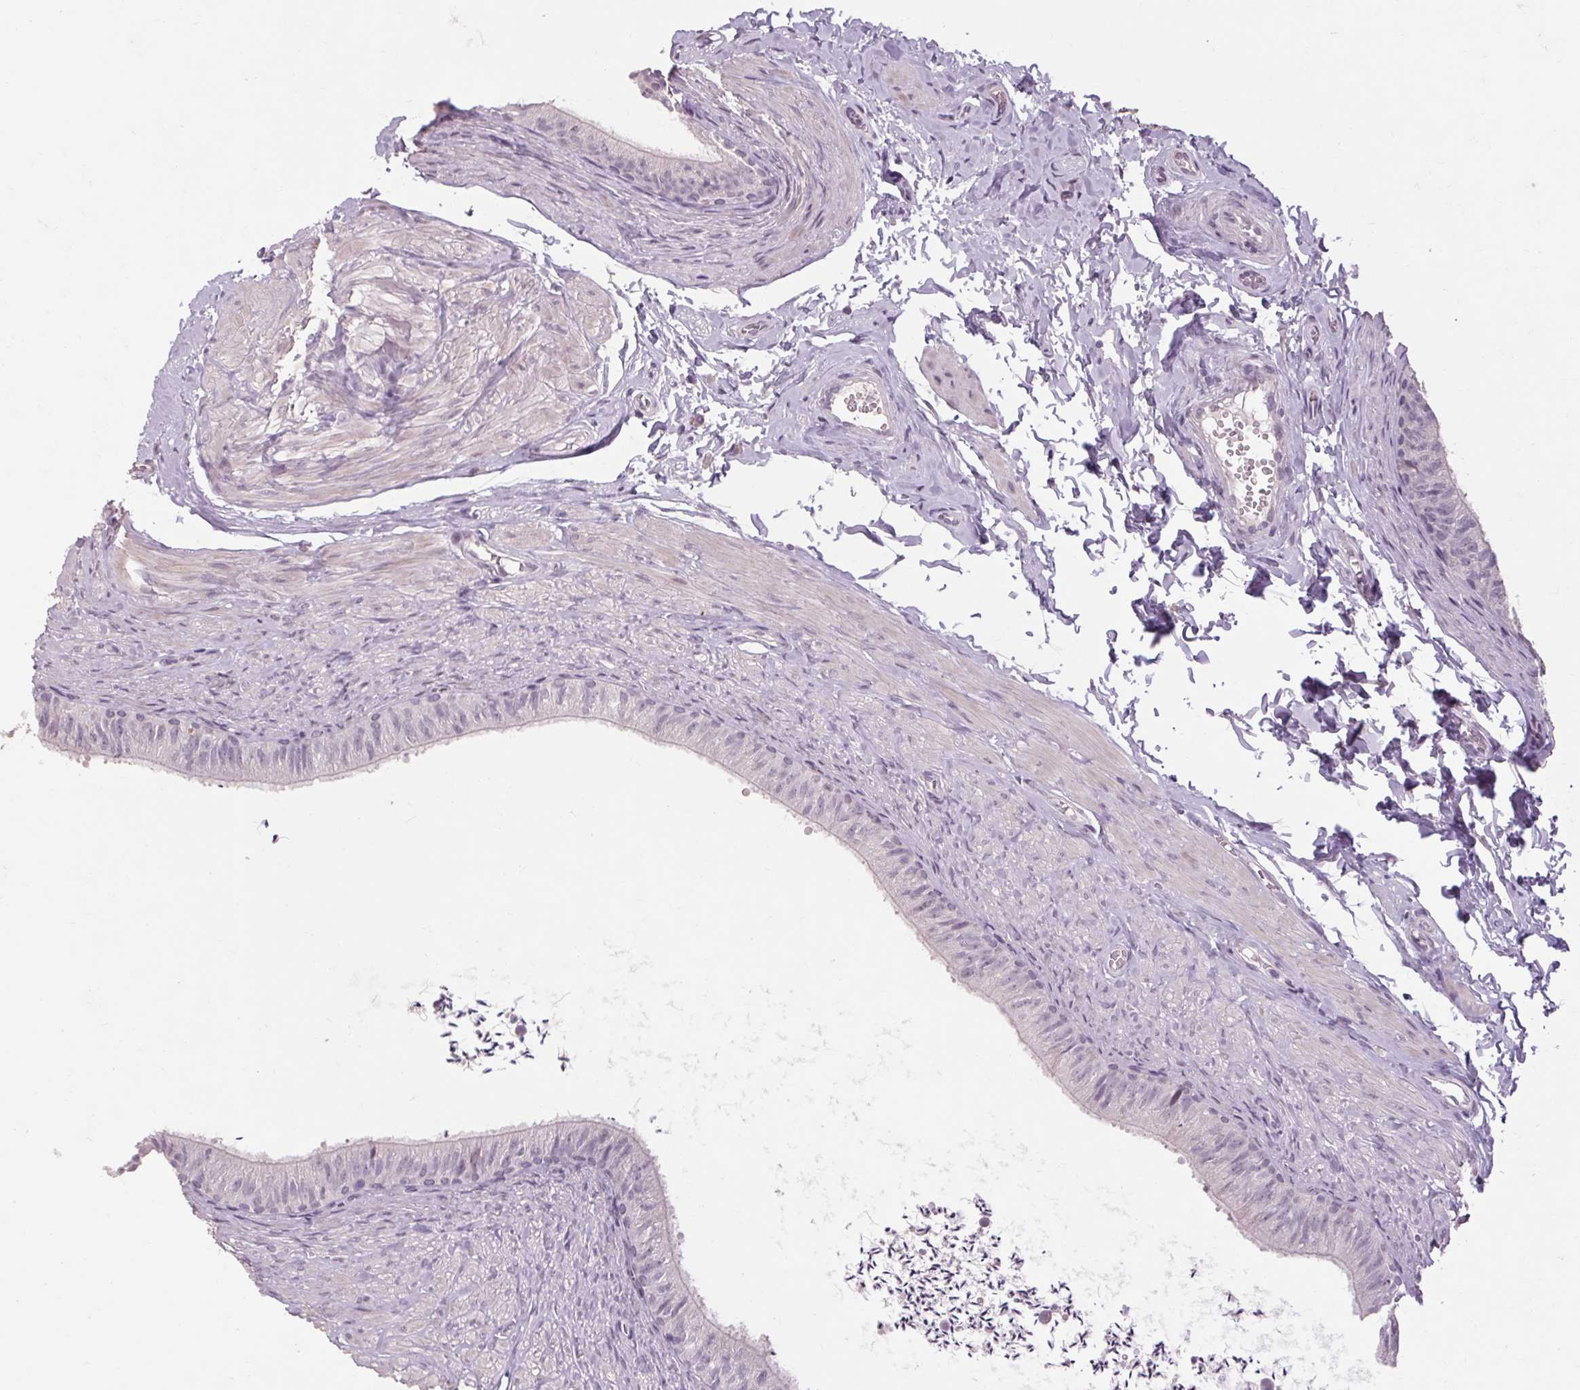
{"staining": {"intensity": "negative", "quantity": "none", "location": "none"}, "tissue": "epididymis", "cell_type": "Glandular cells", "image_type": "normal", "snomed": [{"axis": "morphology", "description": "Normal tissue, NOS"}, {"axis": "topography", "description": "Epididymis, spermatic cord, NOS"}, {"axis": "topography", "description": "Epididymis"}, {"axis": "topography", "description": "Peripheral nerve tissue"}], "caption": "Epididymis was stained to show a protein in brown. There is no significant positivity in glandular cells. (DAB immunohistochemistry, high magnification).", "gene": "POMC", "patient": {"sex": "male", "age": 29}}